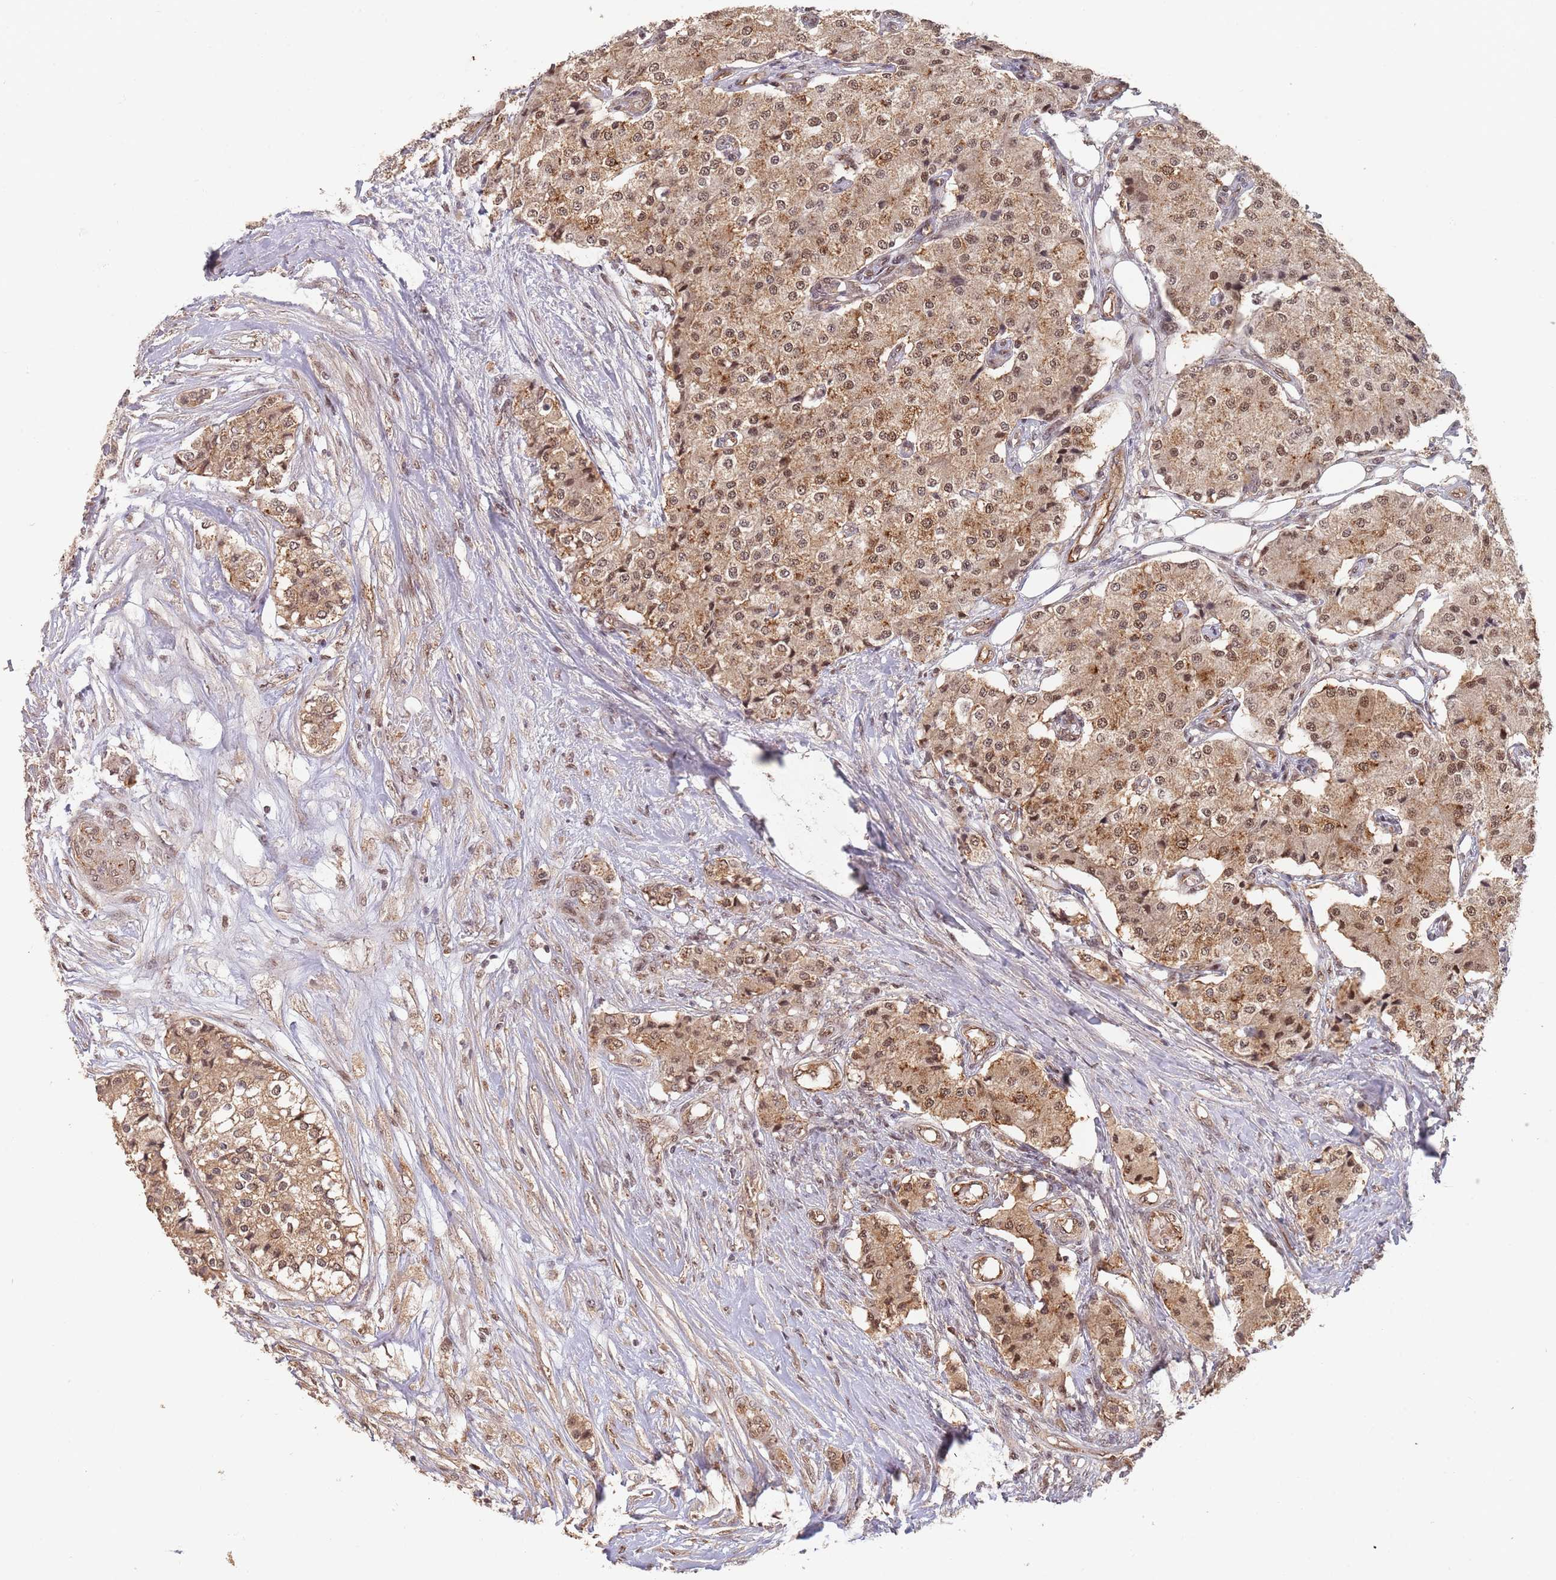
{"staining": {"intensity": "moderate", "quantity": ">75%", "location": "cytoplasmic/membranous,nuclear"}, "tissue": "carcinoid", "cell_type": "Tumor cells", "image_type": "cancer", "snomed": [{"axis": "morphology", "description": "Carcinoid, malignant, NOS"}, {"axis": "topography", "description": "Colon"}], "caption": "There is medium levels of moderate cytoplasmic/membranous and nuclear positivity in tumor cells of malignant carcinoid, as demonstrated by immunohistochemical staining (brown color).", "gene": "RFXANK", "patient": {"sex": "female", "age": 52}}